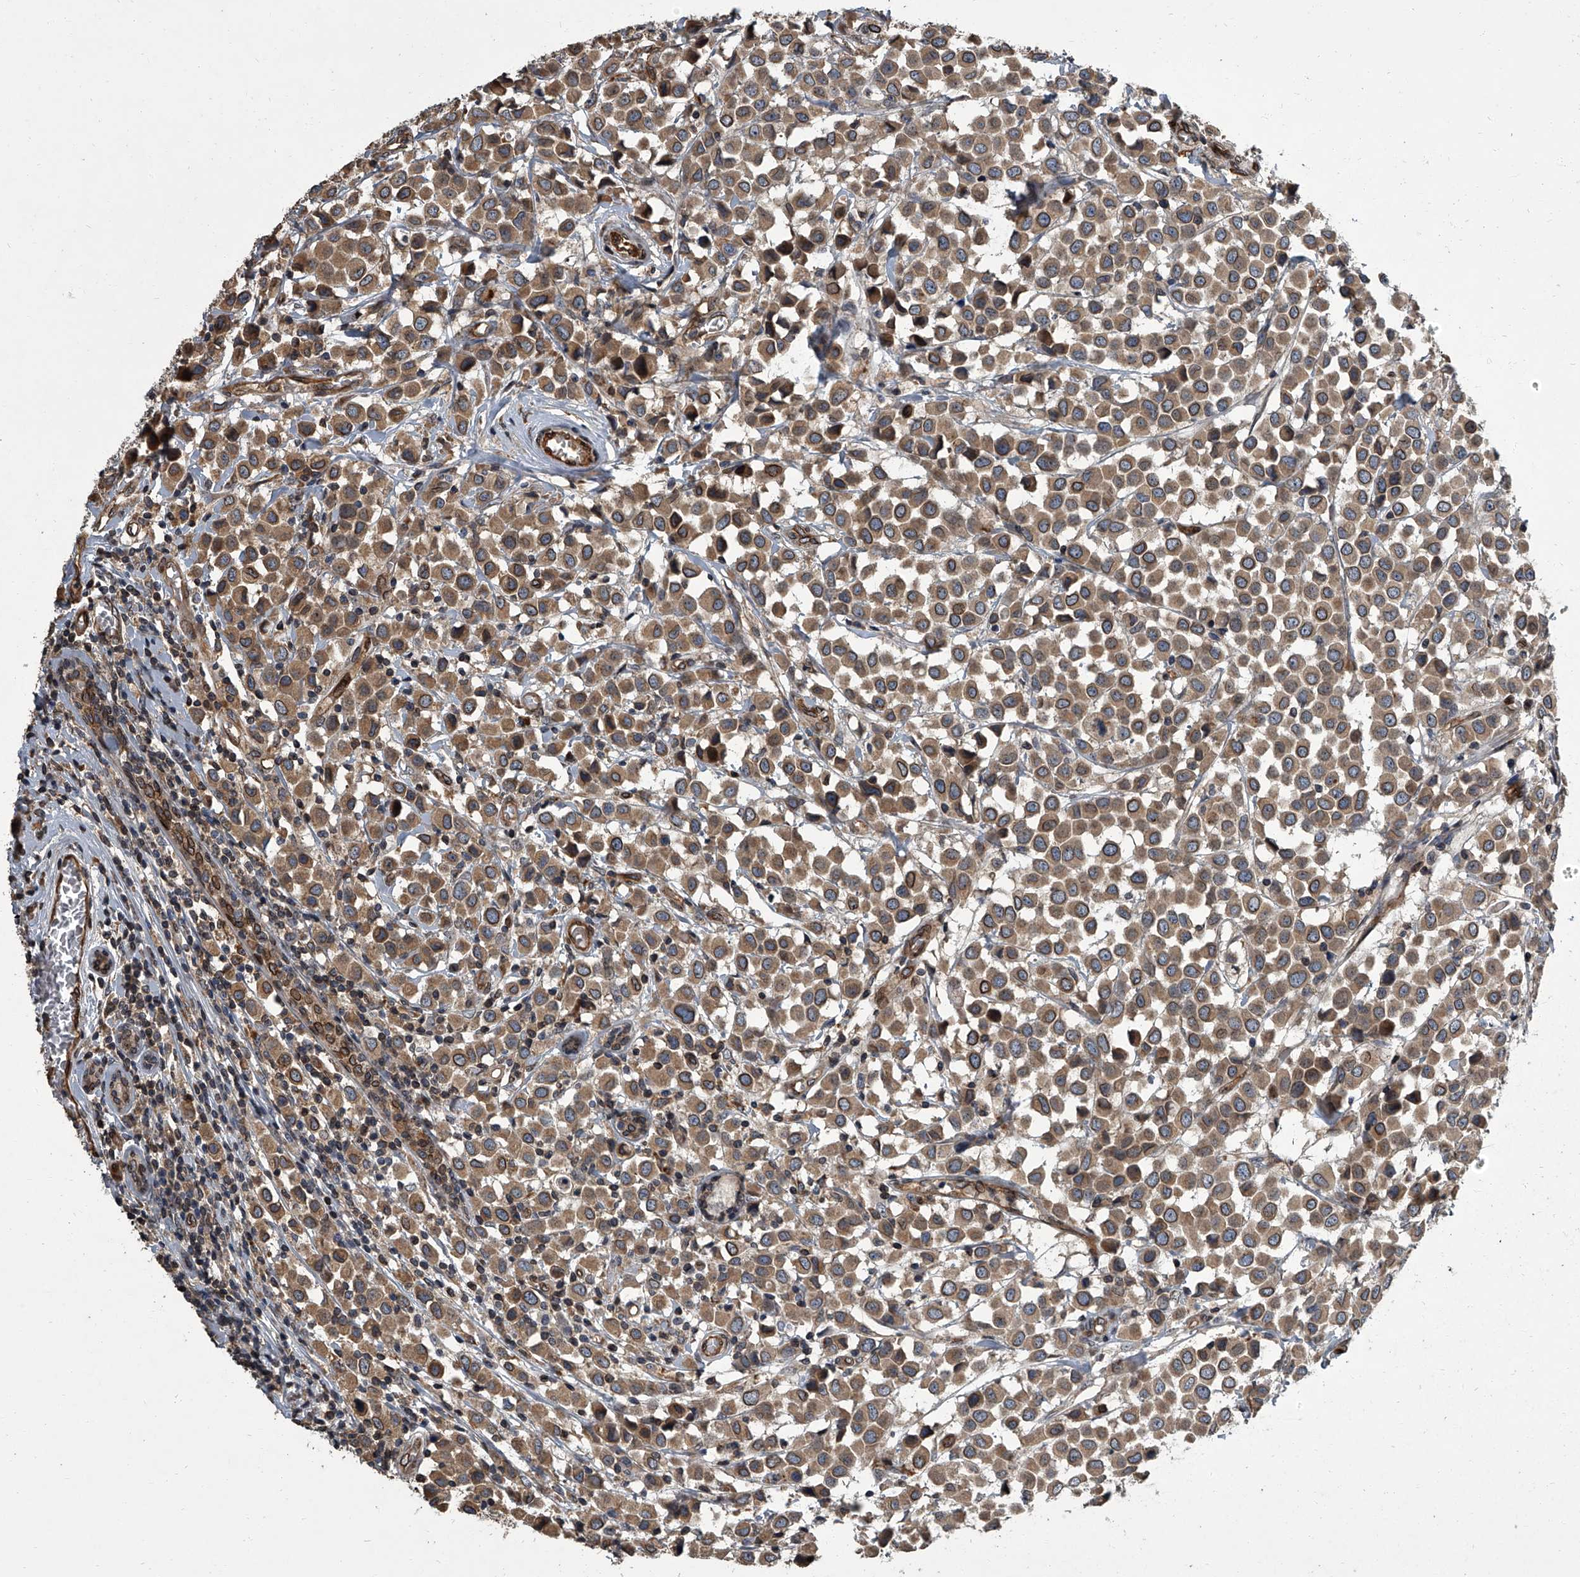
{"staining": {"intensity": "moderate", "quantity": ">75%", "location": "cytoplasmic/membranous,nuclear"}, "tissue": "breast cancer", "cell_type": "Tumor cells", "image_type": "cancer", "snomed": [{"axis": "morphology", "description": "Duct carcinoma"}, {"axis": "topography", "description": "Breast"}], "caption": "This histopathology image exhibits immunohistochemistry staining of human breast infiltrating ductal carcinoma, with medium moderate cytoplasmic/membranous and nuclear staining in about >75% of tumor cells.", "gene": "LRRC8C", "patient": {"sex": "female", "age": 61}}